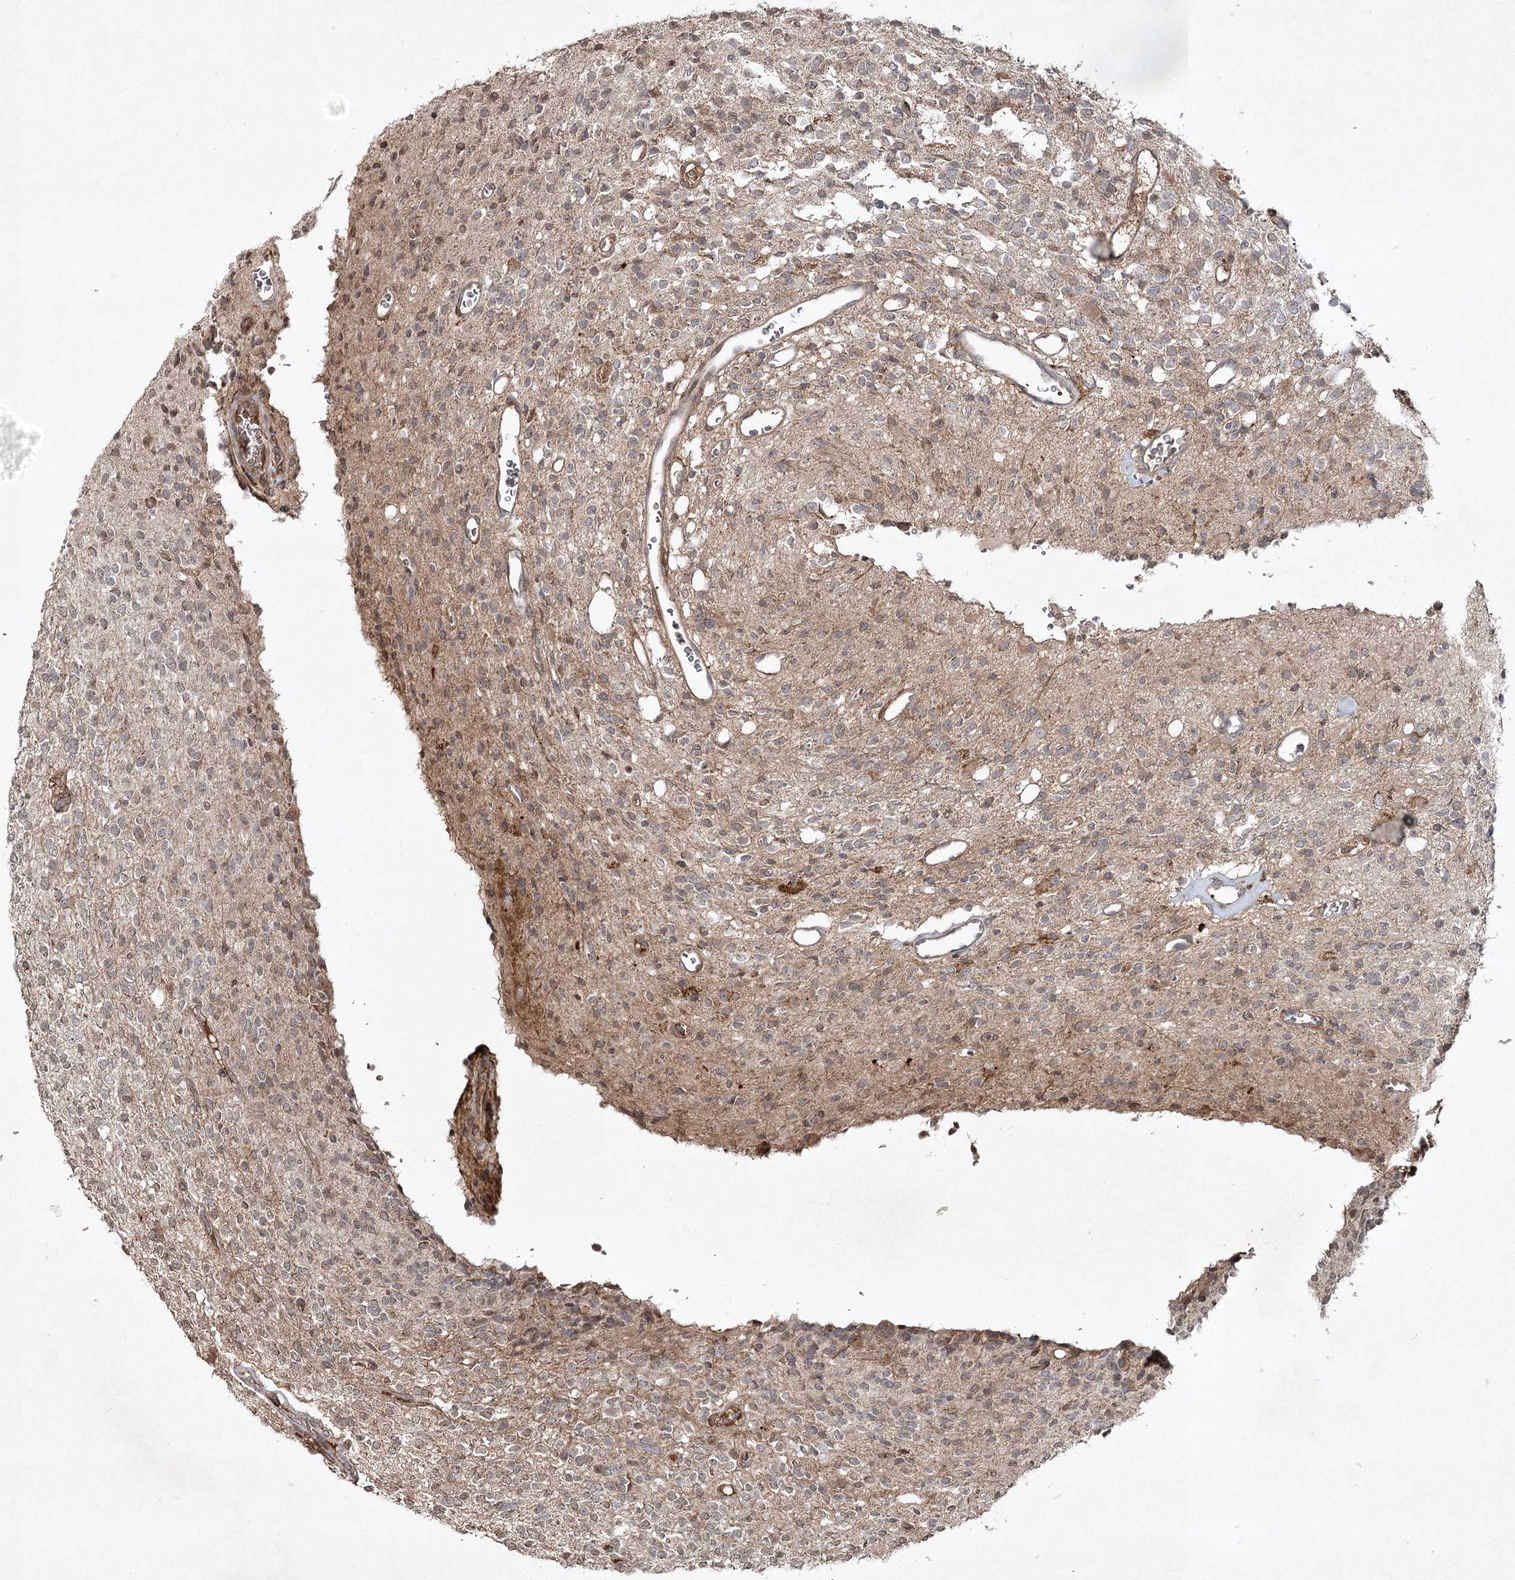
{"staining": {"intensity": "moderate", "quantity": "<25%", "location": "cytoplasmic/membranous"}, "tissue": "glioma", "cell_type": "Tumor cells", "image_type": "cancer", "snomed": [{"axis": "morphology", "description": "Glioma, malignant, High grade"}, {"axis": "topography", "description": "Brain"}], "caption": "A brown stain highlights moderate cytoplasmic/membranous staining of a protein in malignant glioma (high-grade) tumor cells.", "gene": "CYP2B6", "patient": {"sex": "male", "age": 34}}